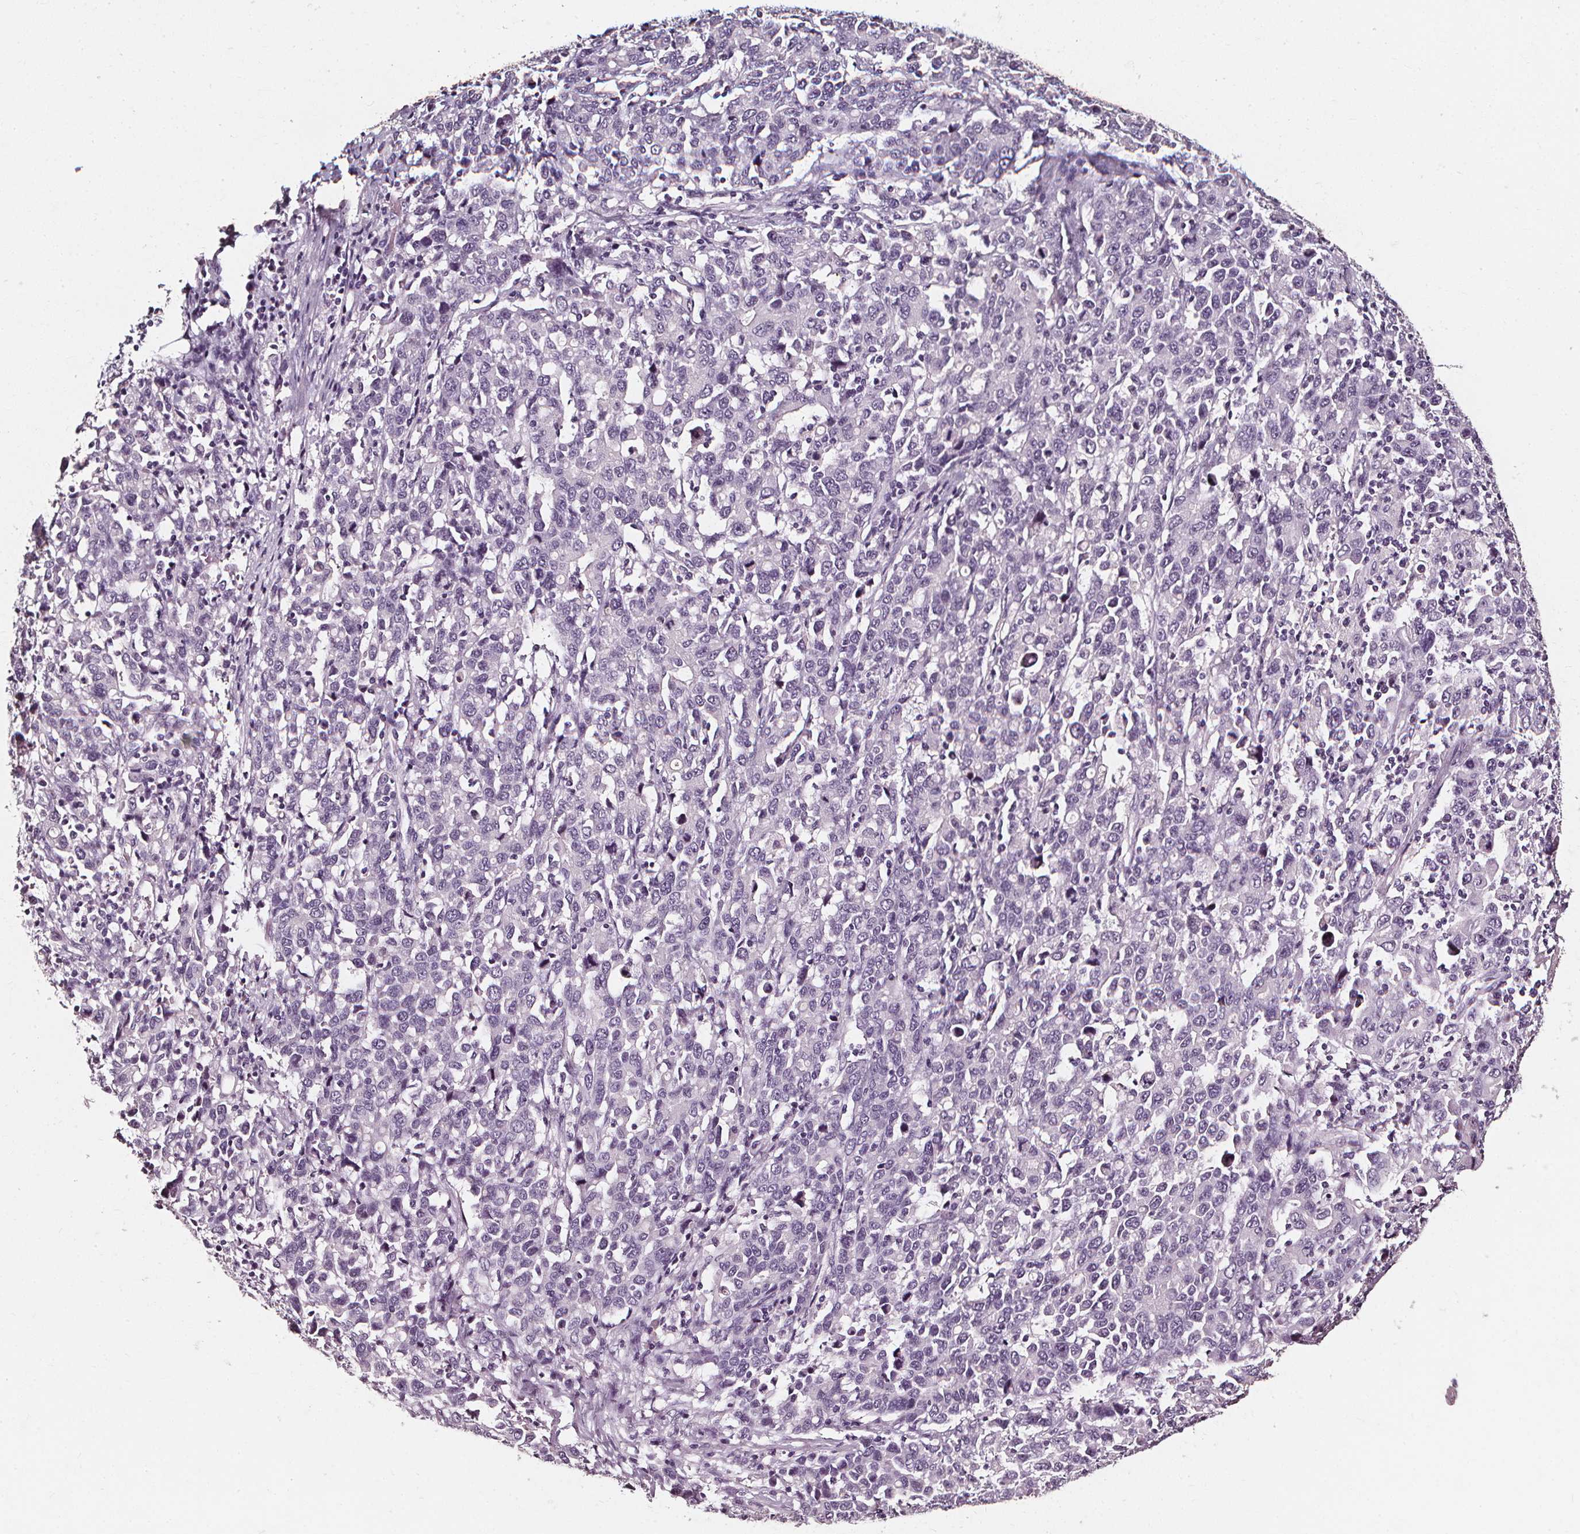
{"staining": {"intensity": "negative", "quantity": "none", "location": "none"}, "tissue": "stomach cancer", "cell_type": "Tumor cells", "image_type": "cancer", "snomed": [{"axis": "morphology", "description": "Adenocarcinoma, NOS"}, {"axis": "topography", "description": "Stomach, upper"}], "caption": "A high-resolution histopathology image shows immunohistochemistry (IHC) staining of stomach cancer (adenocarcinoma), which demonstrates no significant positivity in tumor cells.", "gene": "DEFA5", "patient": {"sex": "male", "age": 69}}